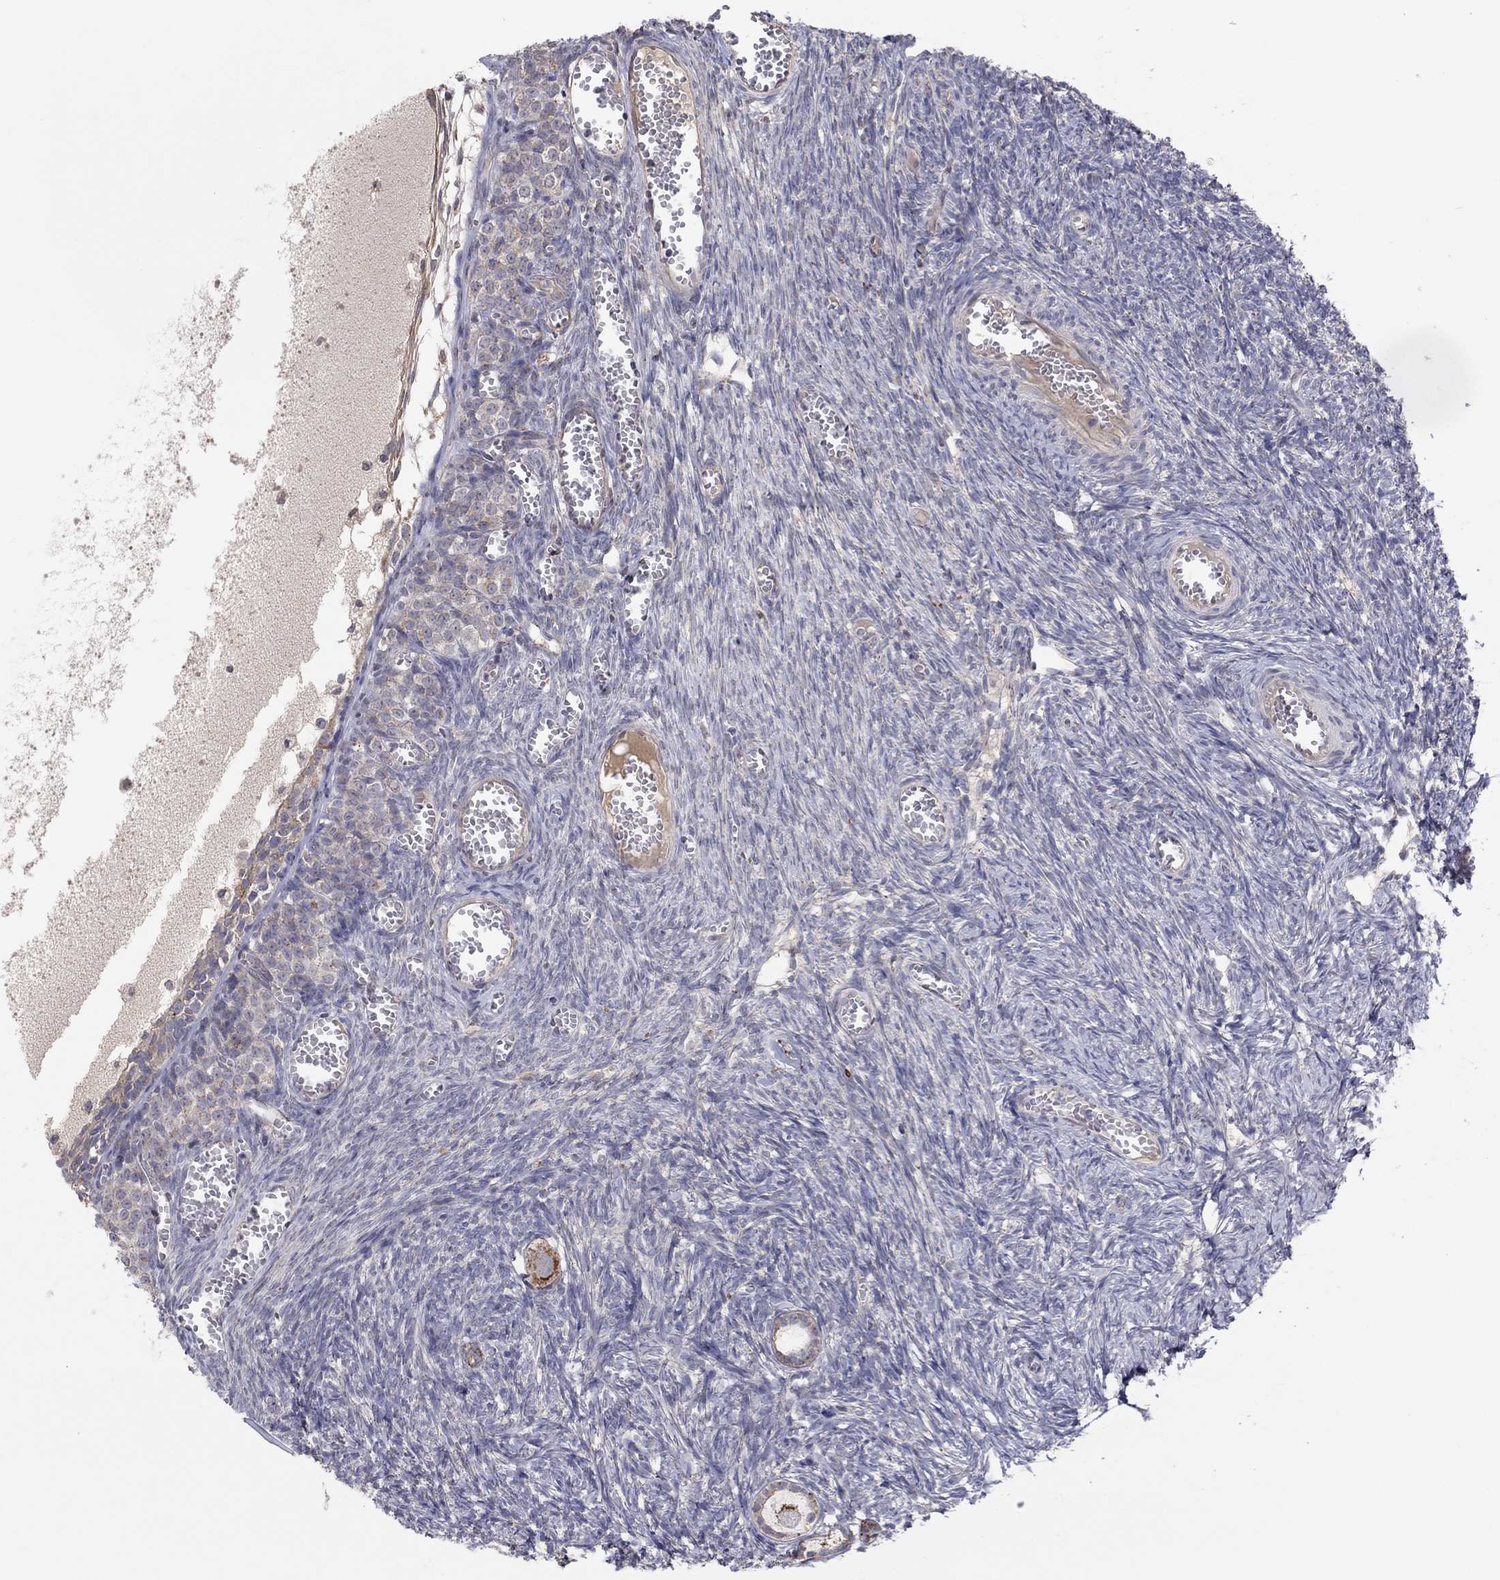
{"staining": {"intensity": "strong", "quantity": "<25%", "location": "cytoplasmic/membranous"}, "tissue": "ovary", "cell_type": "Follicle cells", "image_type": "normal", "snomed": [{"axis": "morphology", "description": "Normal tissue, NOS"}, {"axis": "topography", "description": "Ovary"}], "caption": "Protein staining by immunohistochemistry reveals strong cytoplasmic/membranous expression in approximately <25% of follicle cells in unremarkable ovary. The staining was performed using DAB (3,3'-diaminobenzidine) to visualize the protein expression in brown, while the nuclei were stained in blue with hematoxylin (Magnification: 20x).", "gene": "CRACDL", "patient": {"sex": "female", "age": 43}}